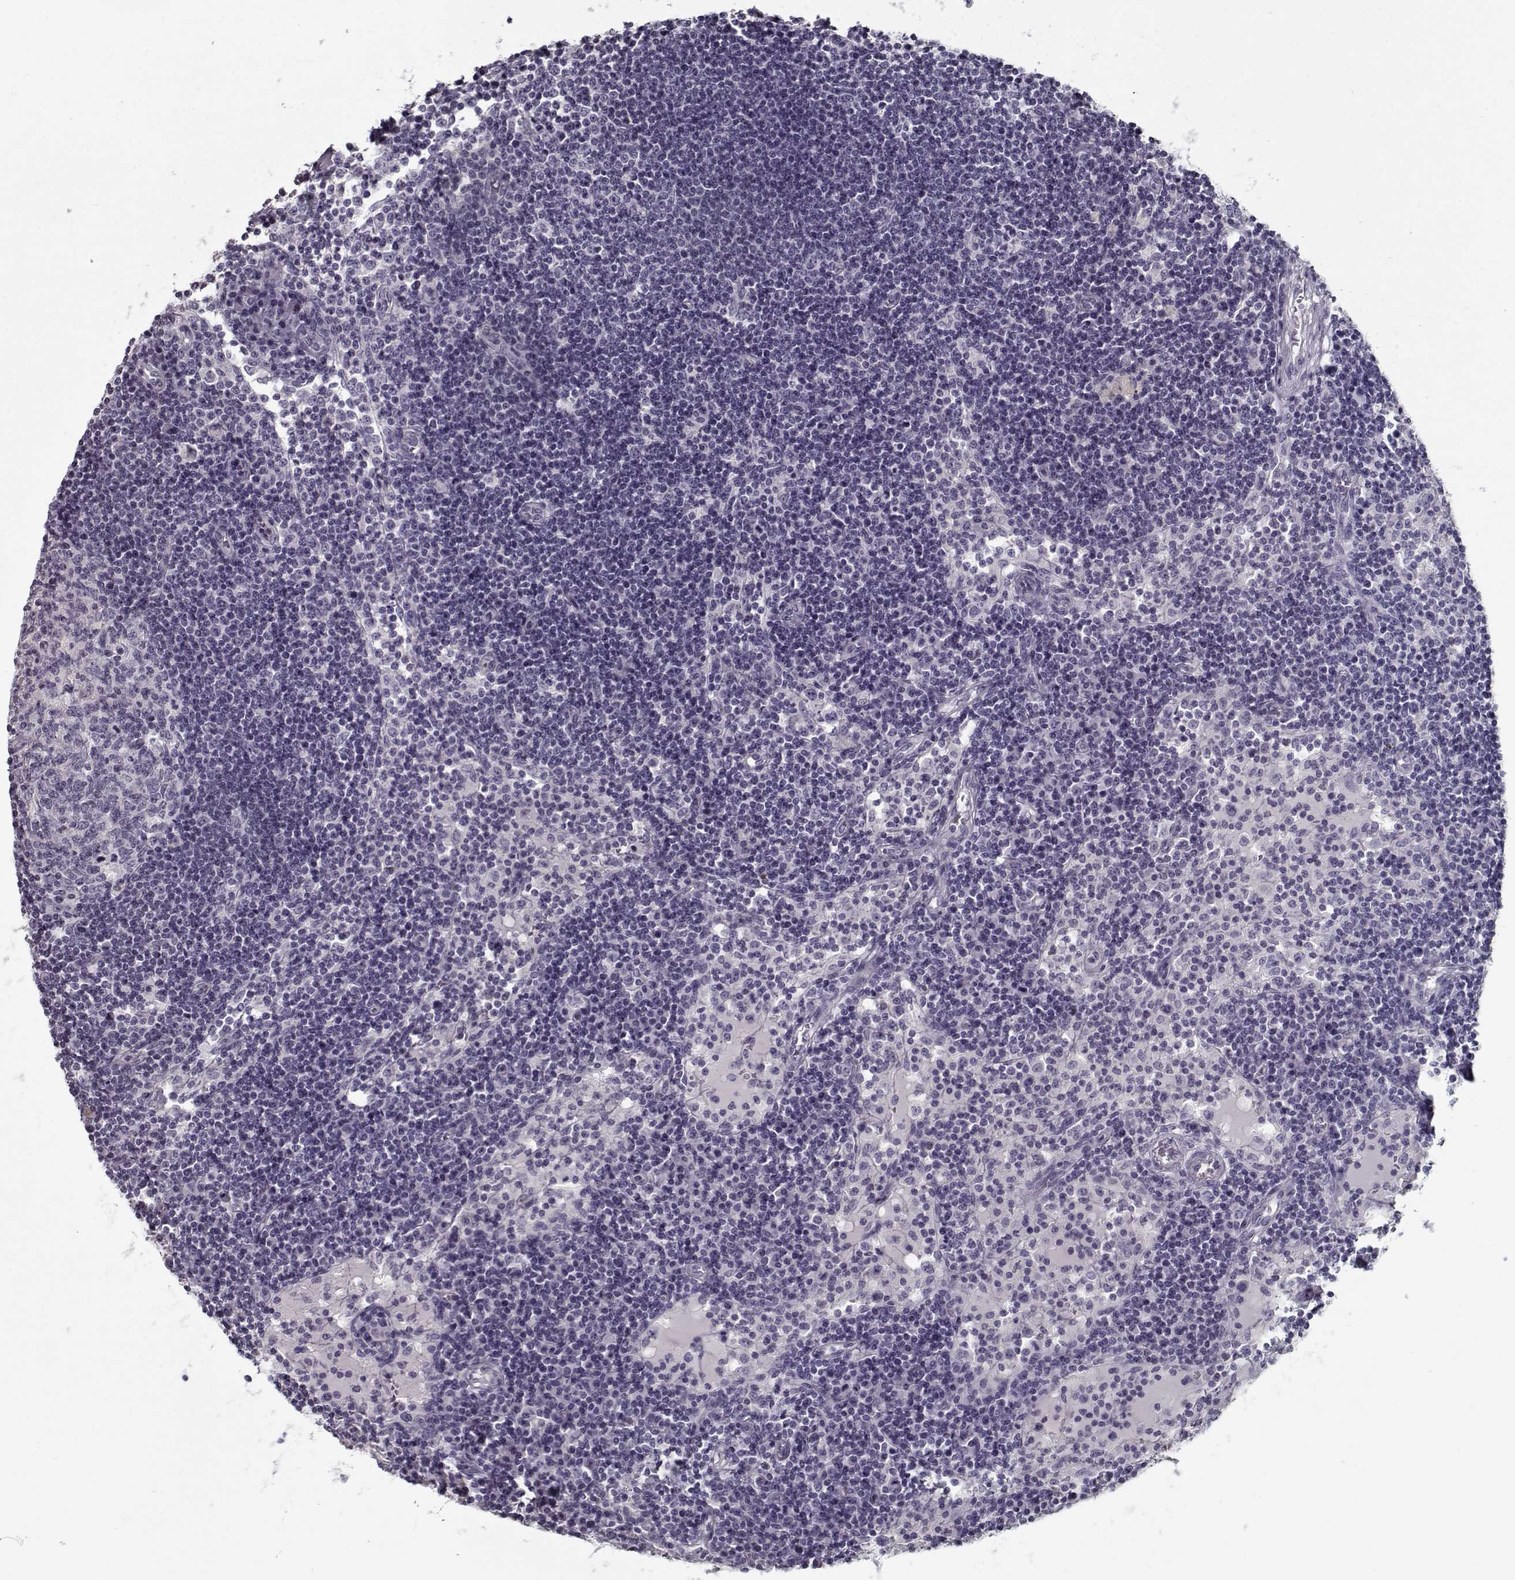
{"staining": {"intensity": "negative", "quantity": "none", "location": "none"}, "tissue": "lymph node", "cell_type": "Germinal center cells", "image_type": "normal", "snomed": [{"axis": "morphology", "description": "Normal tissue, NOS"}, {"axis": "topography", "description": "Lymph node"}], "caption": "Benign lymph node was stained to show a protein in brown. There is no significant staining in germinal center cells.", "gene": "CCDC136", "patient": {"sex": "female", "age": 72}}